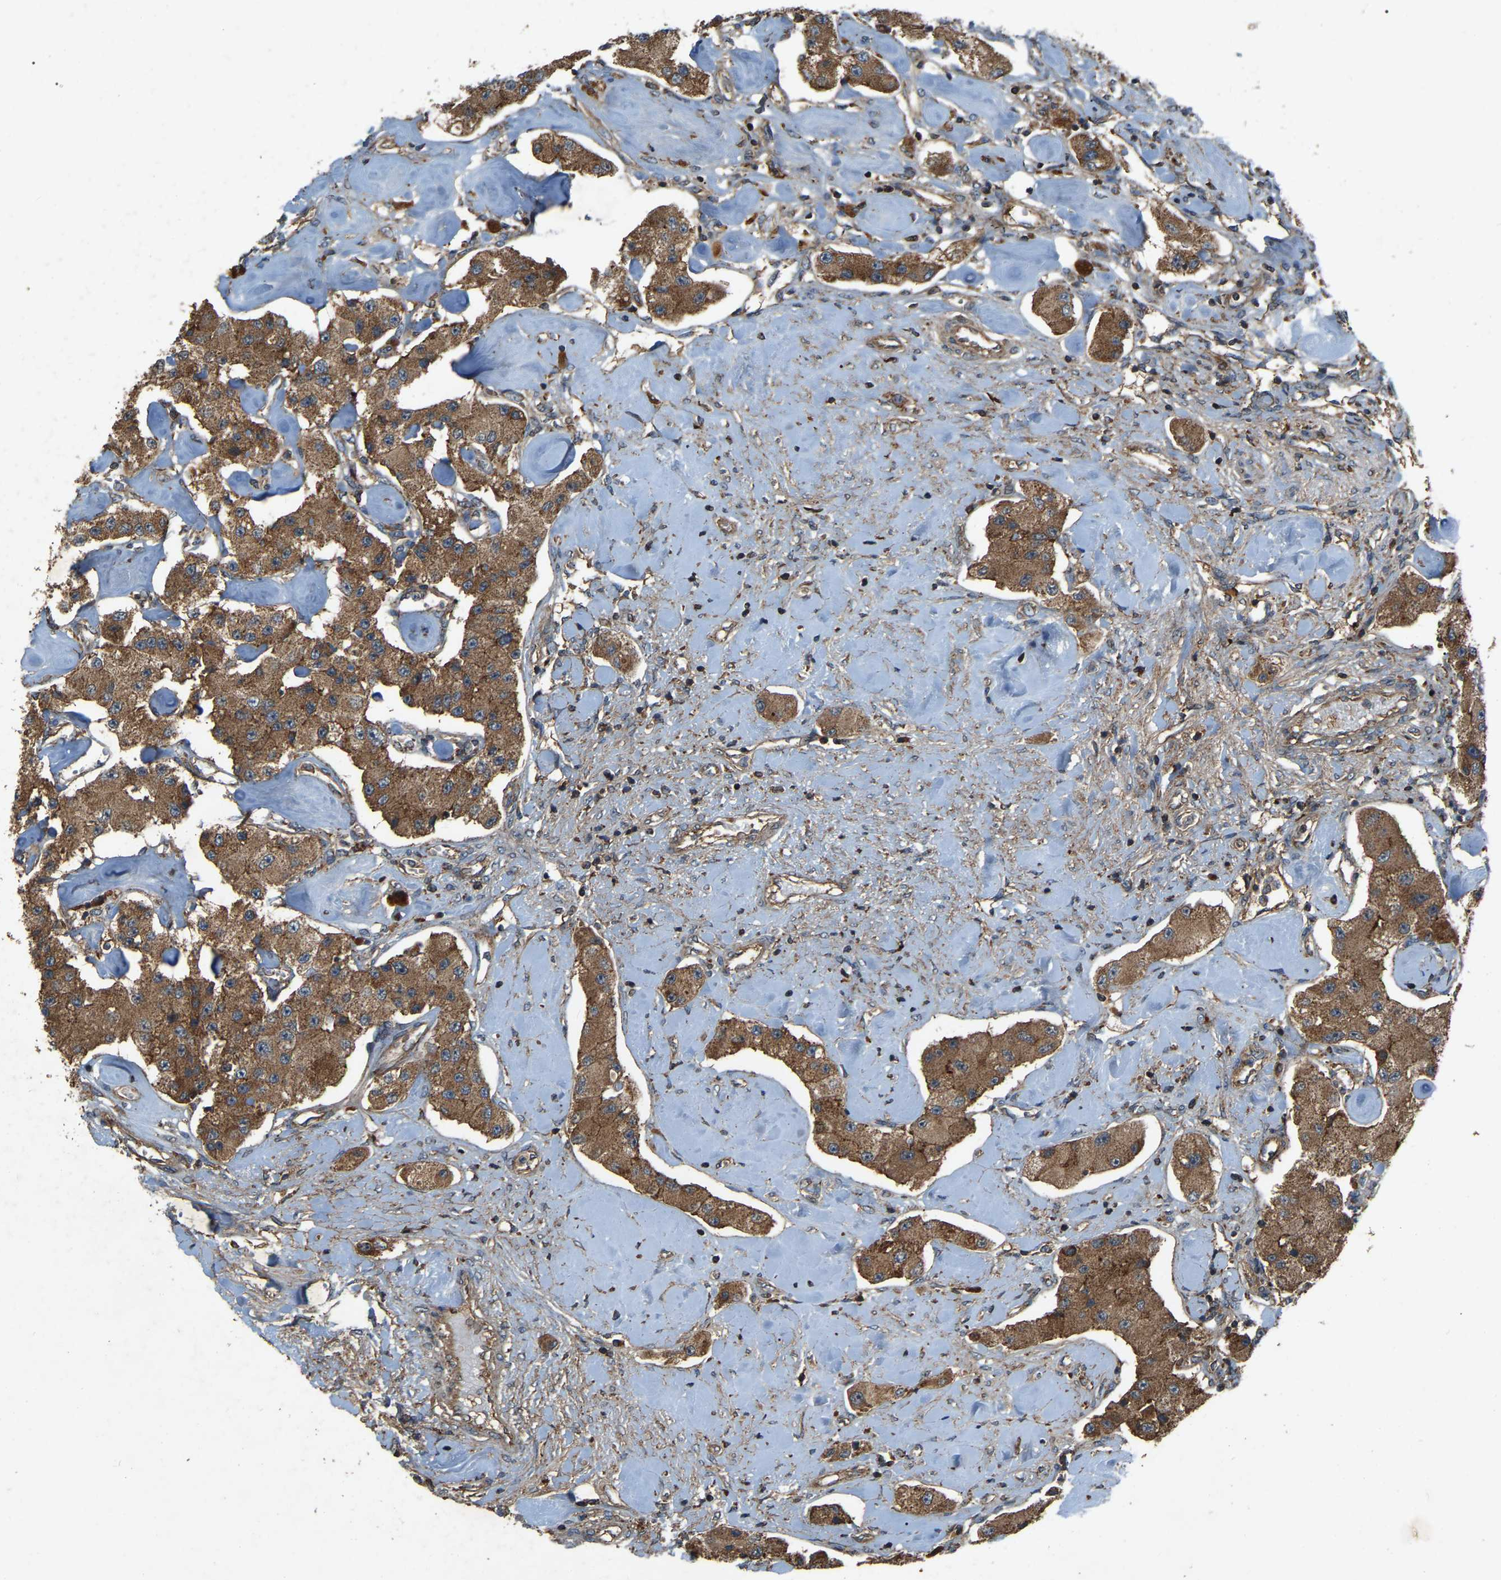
{"staining": {"intensity": "strong", "quantity": ">75%", "location": "cytoplasmic/membranous"}, "tissue": "carcinoid", "cell_type": "Tumor cells", "image_type": "cancer", "snomed": [{"axis": "morphology", "description": "Carcinoid, malignant, NOS"}, {"axis": "topography", "description": "Pancreas"}], "caption": "This photomicrograph reveals IHC staining of carcinoid (malignant), with high strong cytoplasmic/membranous staining in approximately >75% of tumor cells.", "gene": "SAMD9L", "patient": {"sex": "male", "age": 41}}